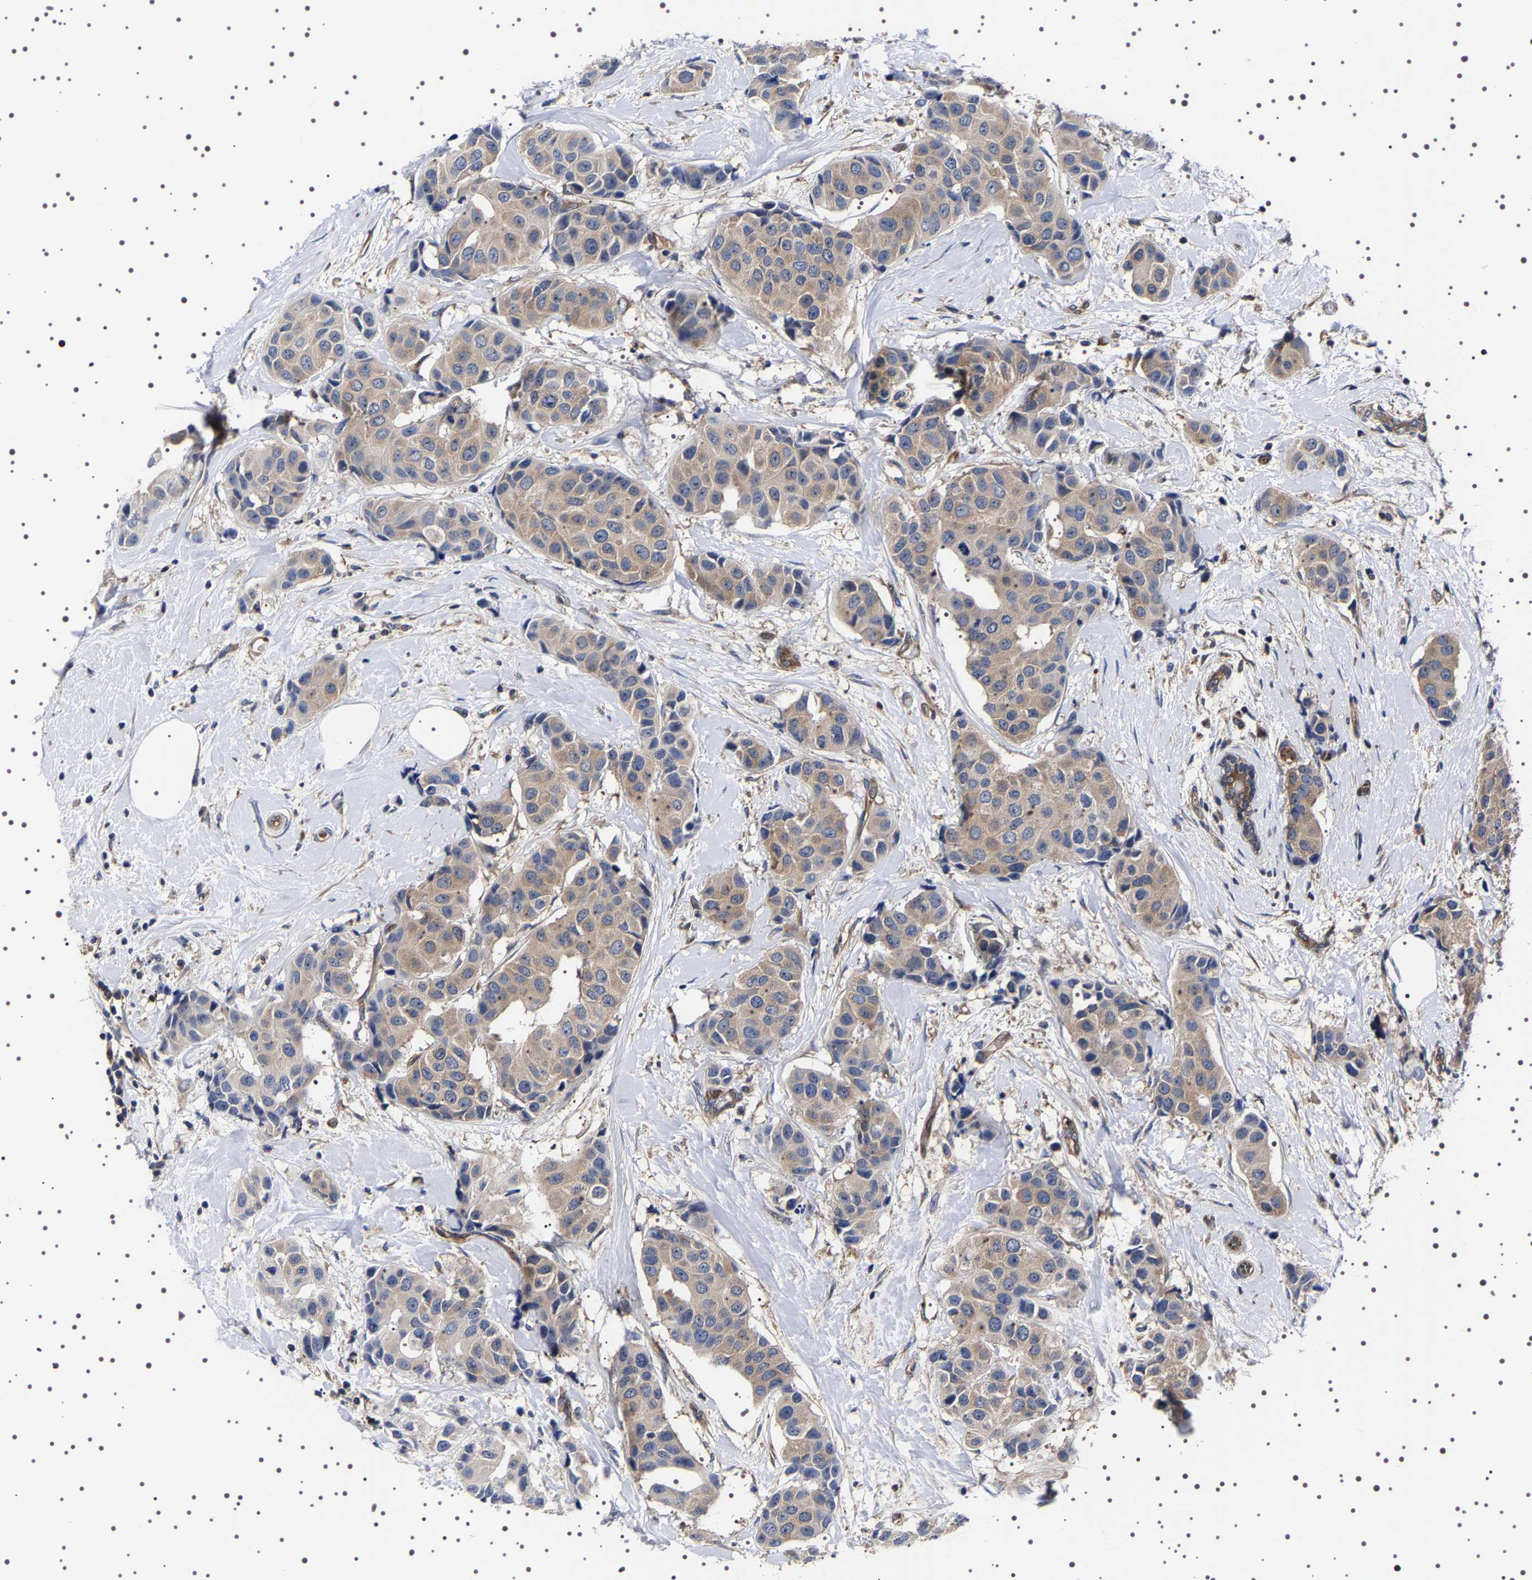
{"staining": {"intensity": "weak", "quantity": ">75%", "location": "cytoplasmic/membranous"}, "tissue": "breast cancer", "cell_type": "Tumor cells", "image_type": "cancer", "snomed": [{"axis": "morphology", "description": "Normal tissue, NOS"}, {"axis": "morphology", "description": "Duct carcinoma"}, {"axis": "topography", "description": "Breast"}], "caption": "Immunohistochemical staining of human breast infiltrating ductal carcinoma exhibits low levels of weak cytoplasmic/membranous protein expression in approximately >75% of tumor cells.", "gene": "DARS1", "patient": {"sex": "female", "age": 39}}